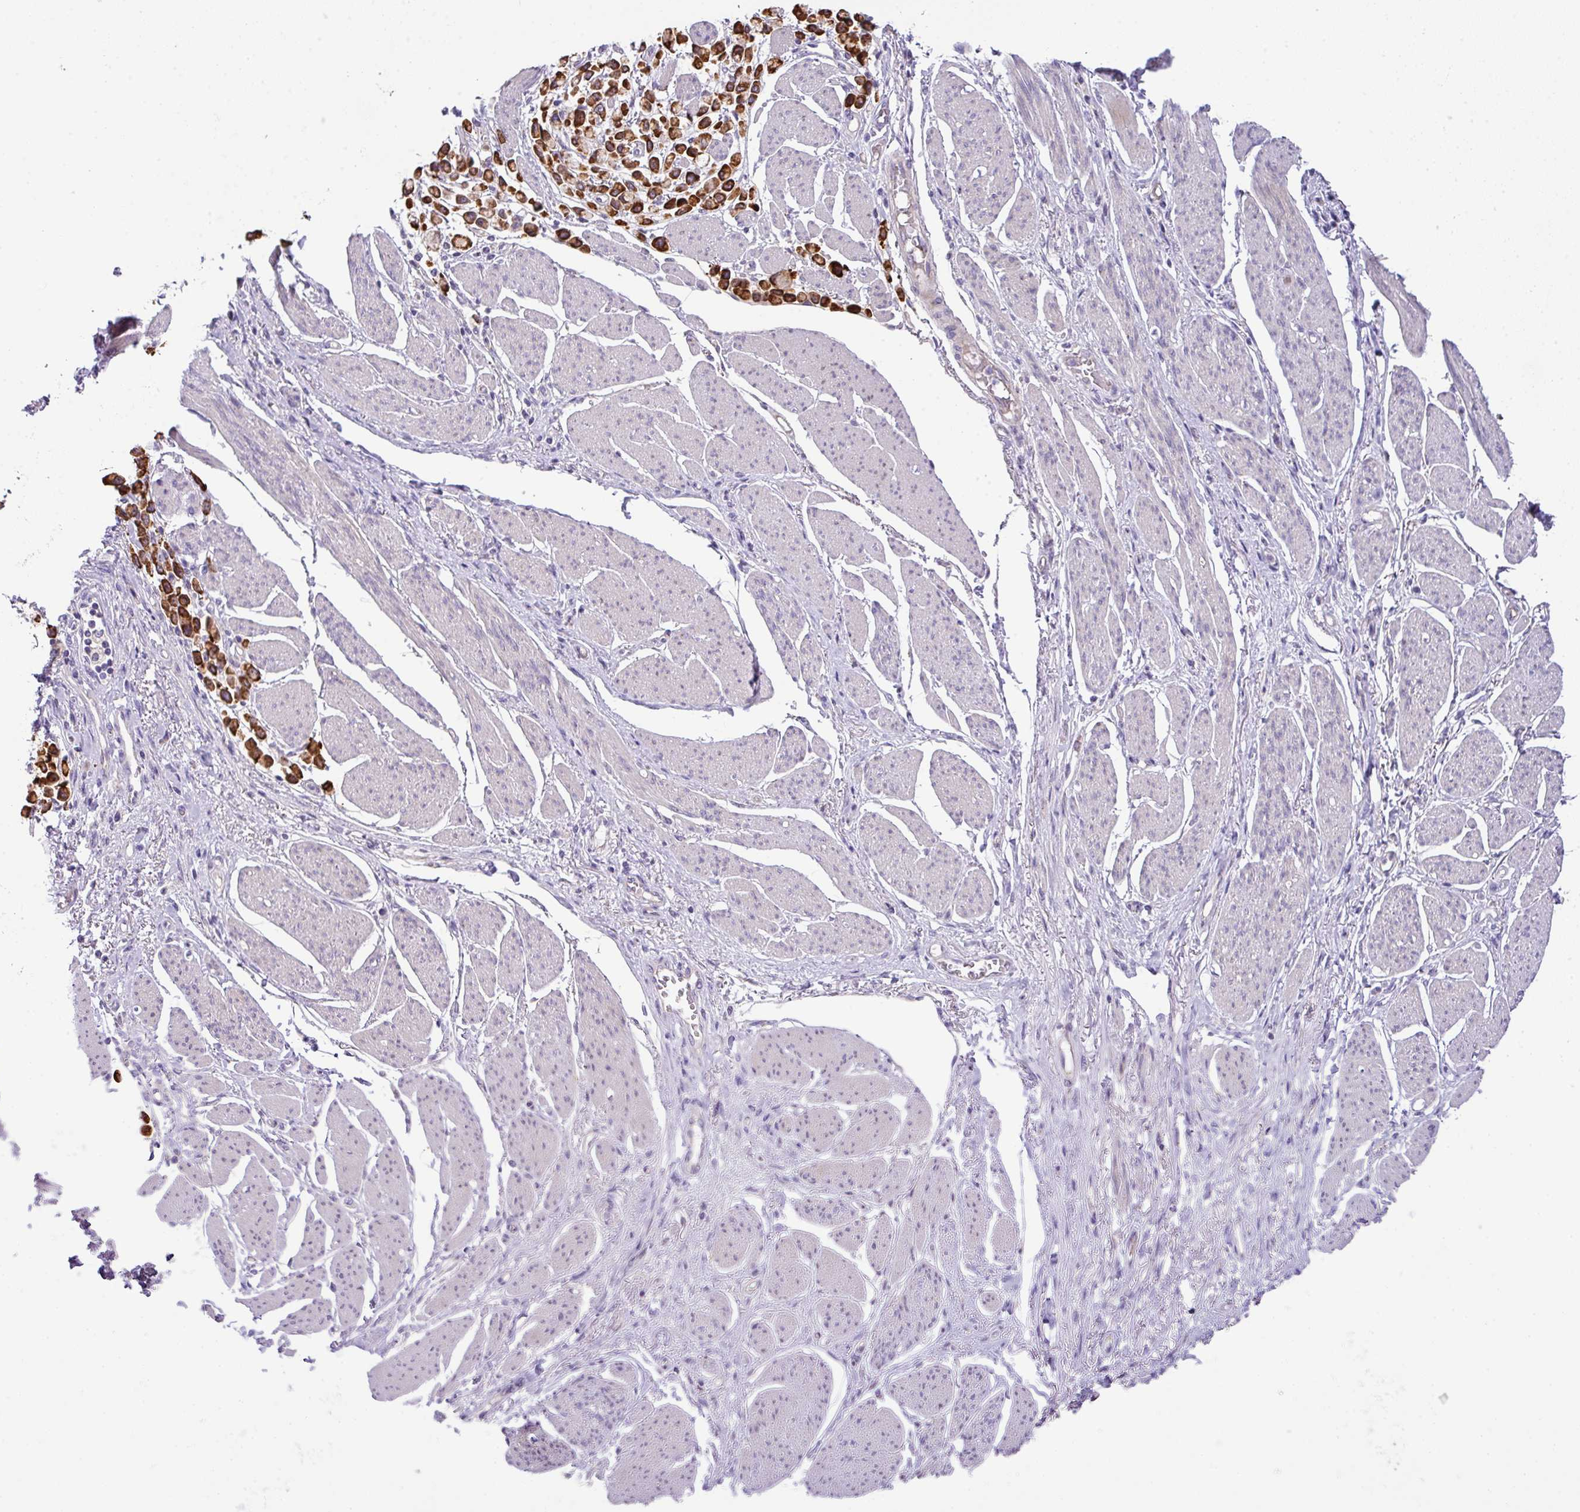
{"staining": {"intensity": "strong", "quantity": ">75%", "location": "cytoplasmic/membranous"}, "tissue": "stomach cancer", "cell_type": "Tumor cells", "image_type": "cancer", "snomed": [{"axis": "morphology", "description": "Adenocarcinoma, NOS"}, {"axis": "topography", "description": "Stomach"}], "caption": "A brown stain highlights strong cytoplasmic/membranous expression of a protein in human stomach cancer (adenocarcinoma) tumor cells.", "gene": "PIK3R5", "patient": {"sex": "female", "age": 81}}